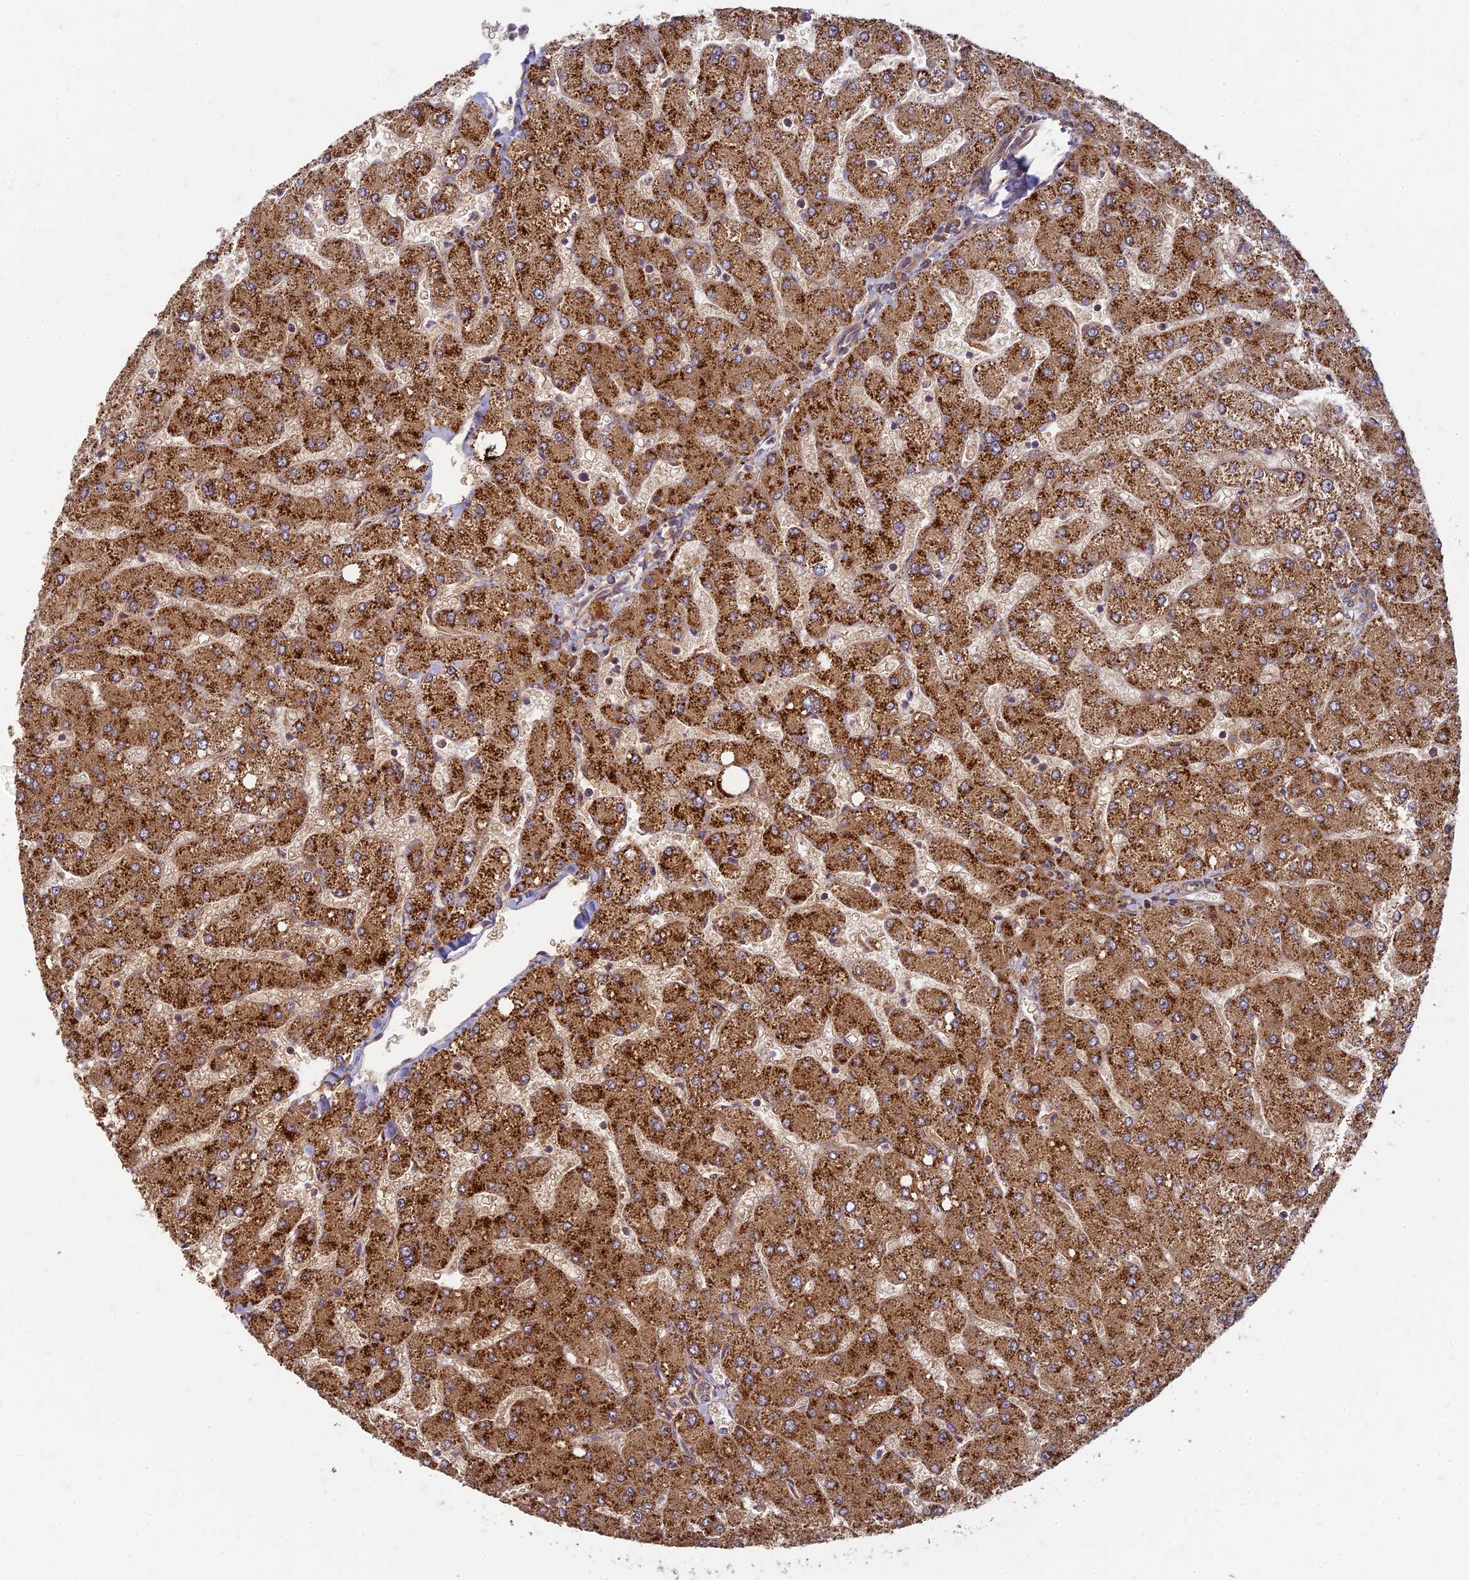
{"staining": {"intensity": "moderate", "quantity": ">75%", "location": "cytoplasmic/membranous"}, "tissue": "liver", "cell_type": "Cholangiocytes", "image_type": "normal", "snomed": [{"axis": "morphology", "description": "Normal tissue, NOS"}, {"axis": "topography", "description": "Liver"}], "caption": "Immunohistochemical staining of unremarkable liver shows moderate cytoplasmic/membranous protein positivity in about >75% of cholangiocytes. The protein of interest is shown in brown color, while the nuclei are stained blue.", "gene": "TCF25", "patient": {"sex": "male", "age": 55}}